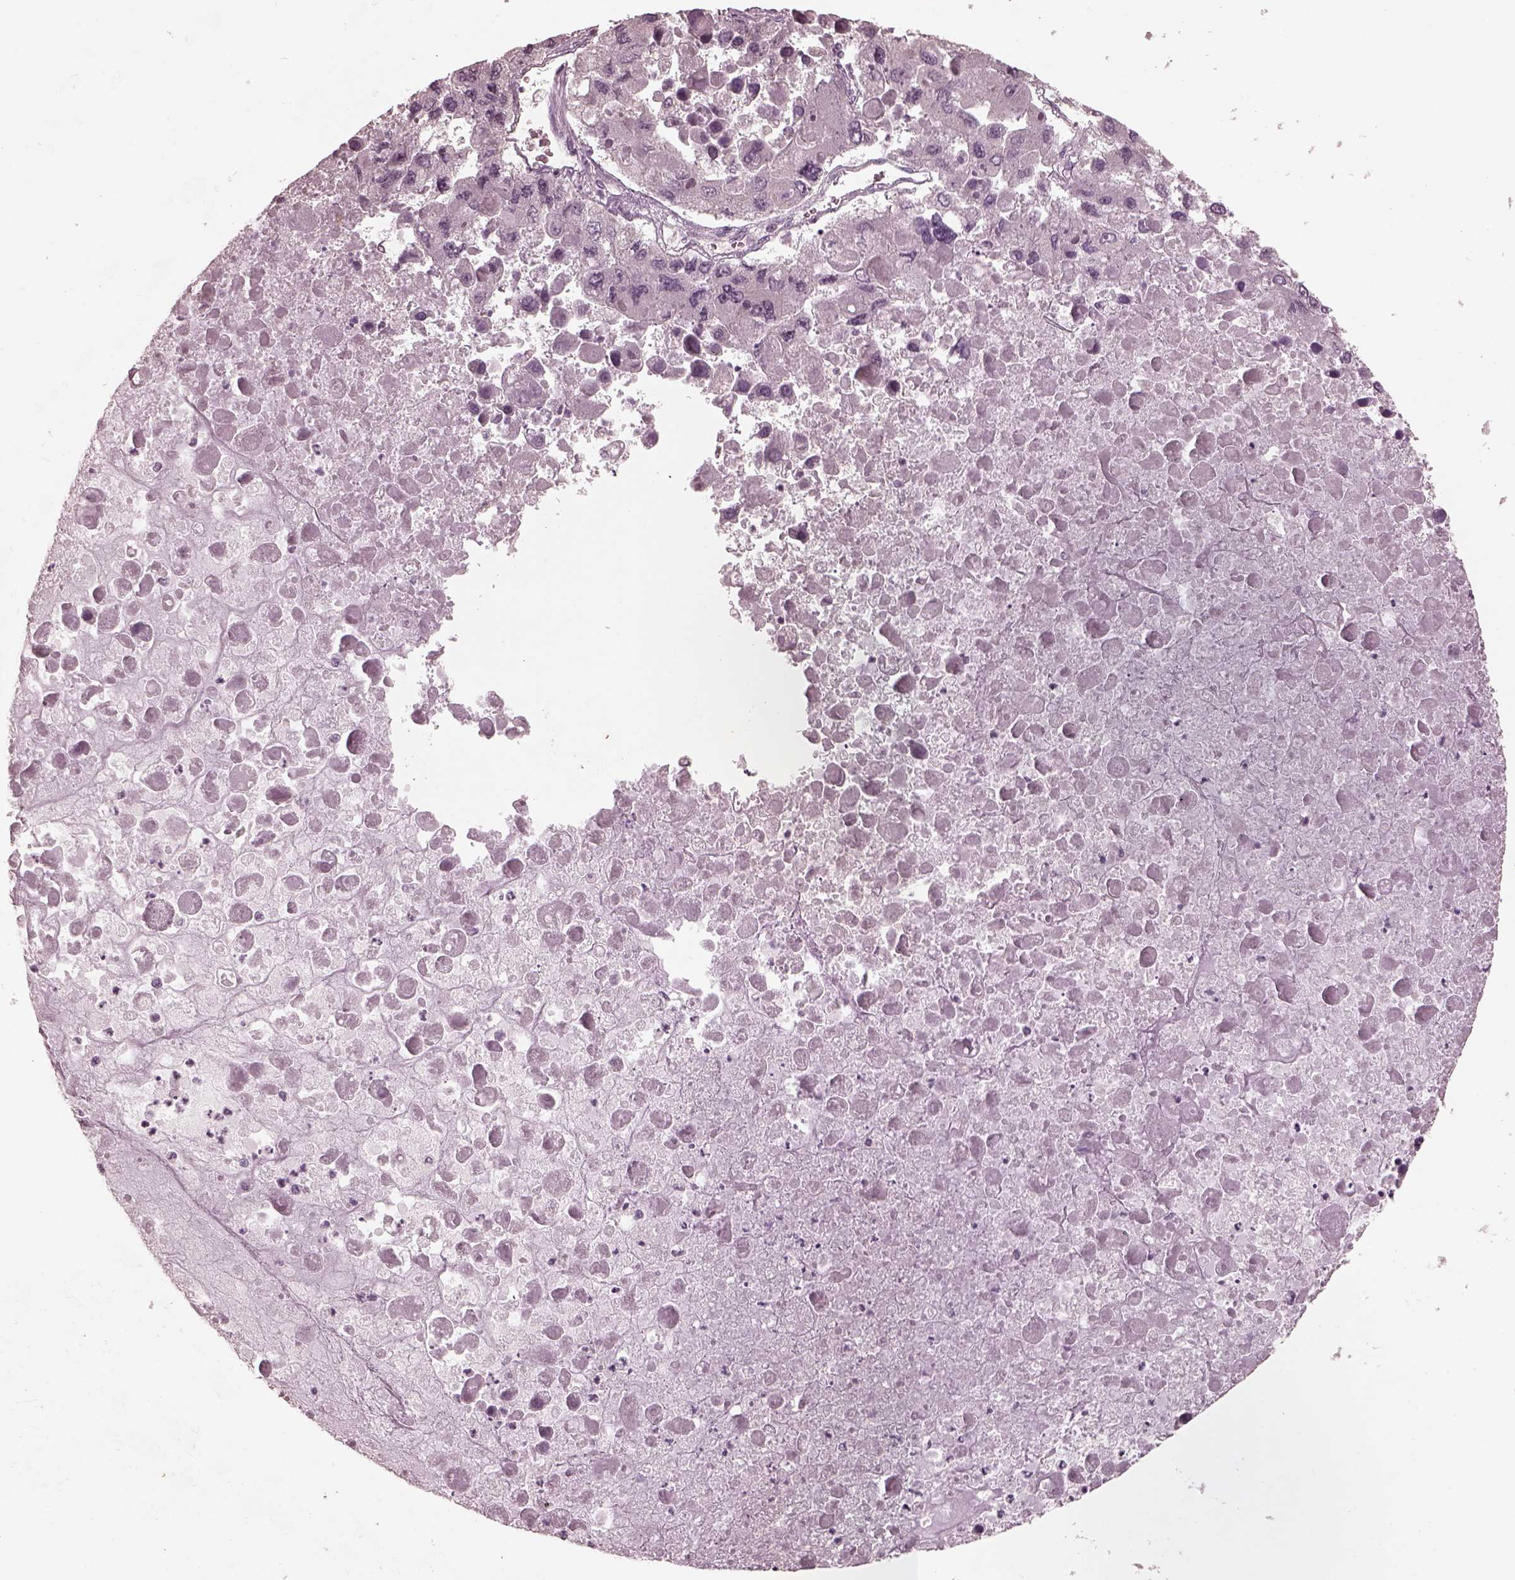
{"staining": {"intensity": "negative", "quantity": "none", "location": "none"}, "tissue": "liver cancer", "cell_type": "Tumor cells", "image_type": "cancer", "snomed": [{"axis": "morphology", "description": "Carcinoma, Hepatocellular, NOS"}, {"axis": "topography", "description": "Liver"}], "caption": "The immunohistochemistry (IHC) histopathology image has no significant staining in tumor cells of liver cancer tissue.", "gene": "RCVRN", "patient": {"sex": "female", "age": 41}}